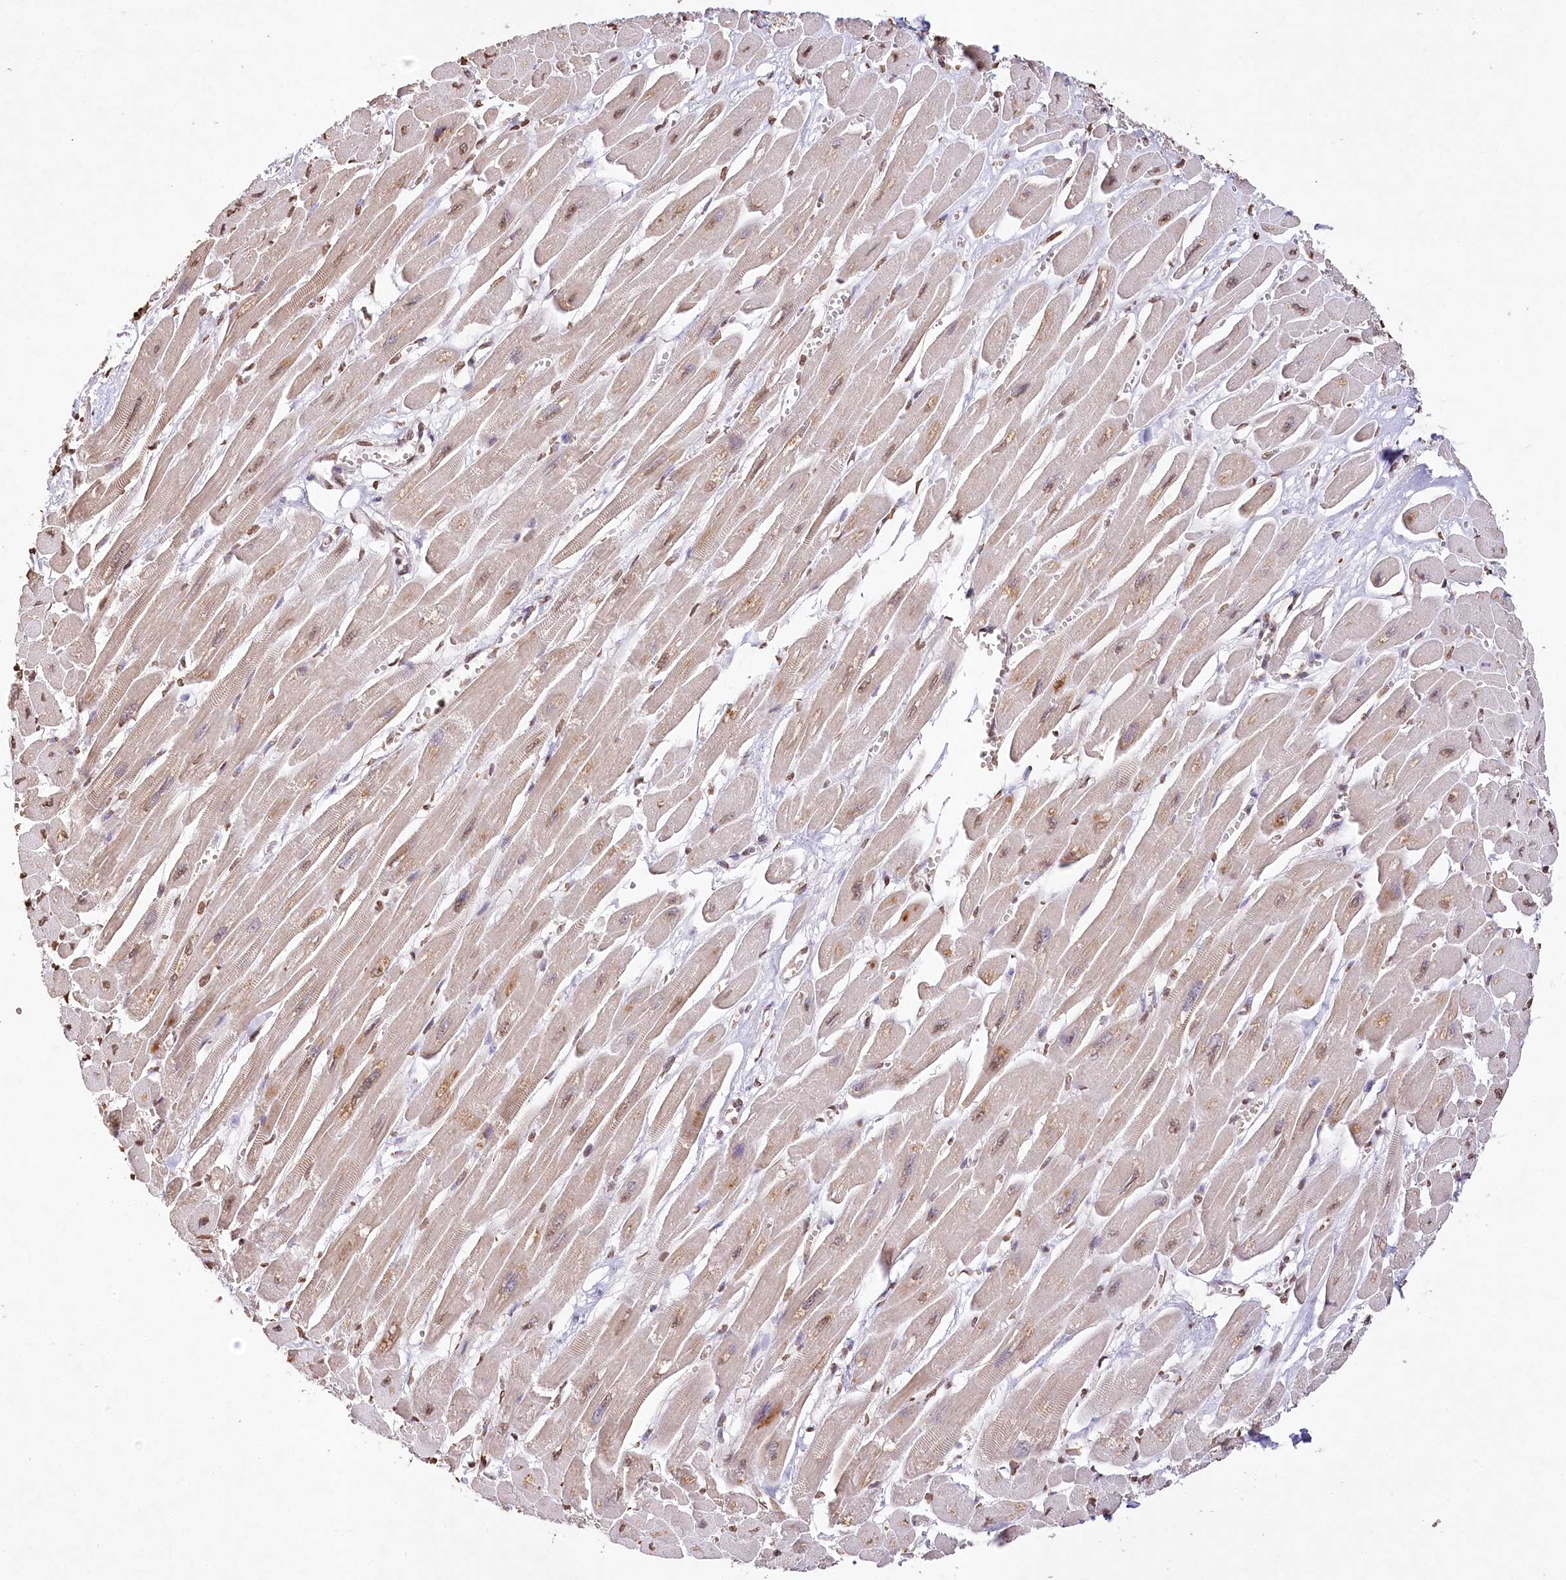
{"staining": {"intensity": "moderate", "quantity": ">75%", "location": "nuclear"}, "tissue": "heart muscle", "cell_type": "Cardiomyocytes", "image_type": "normal", "snomed": [{"axis": "morphology", "description": "Normal tissue, NOS"}, {"axis": "topography", "description": "Heart"}], "caption": "This histopathology image displays IHC staining of unremarkable heart muscle, with medium moderate nuclear expression in approximately >75% of cardiomyocytes.", "gene": "DMXL1", "patient": {"sex": "female", "age": 54}}